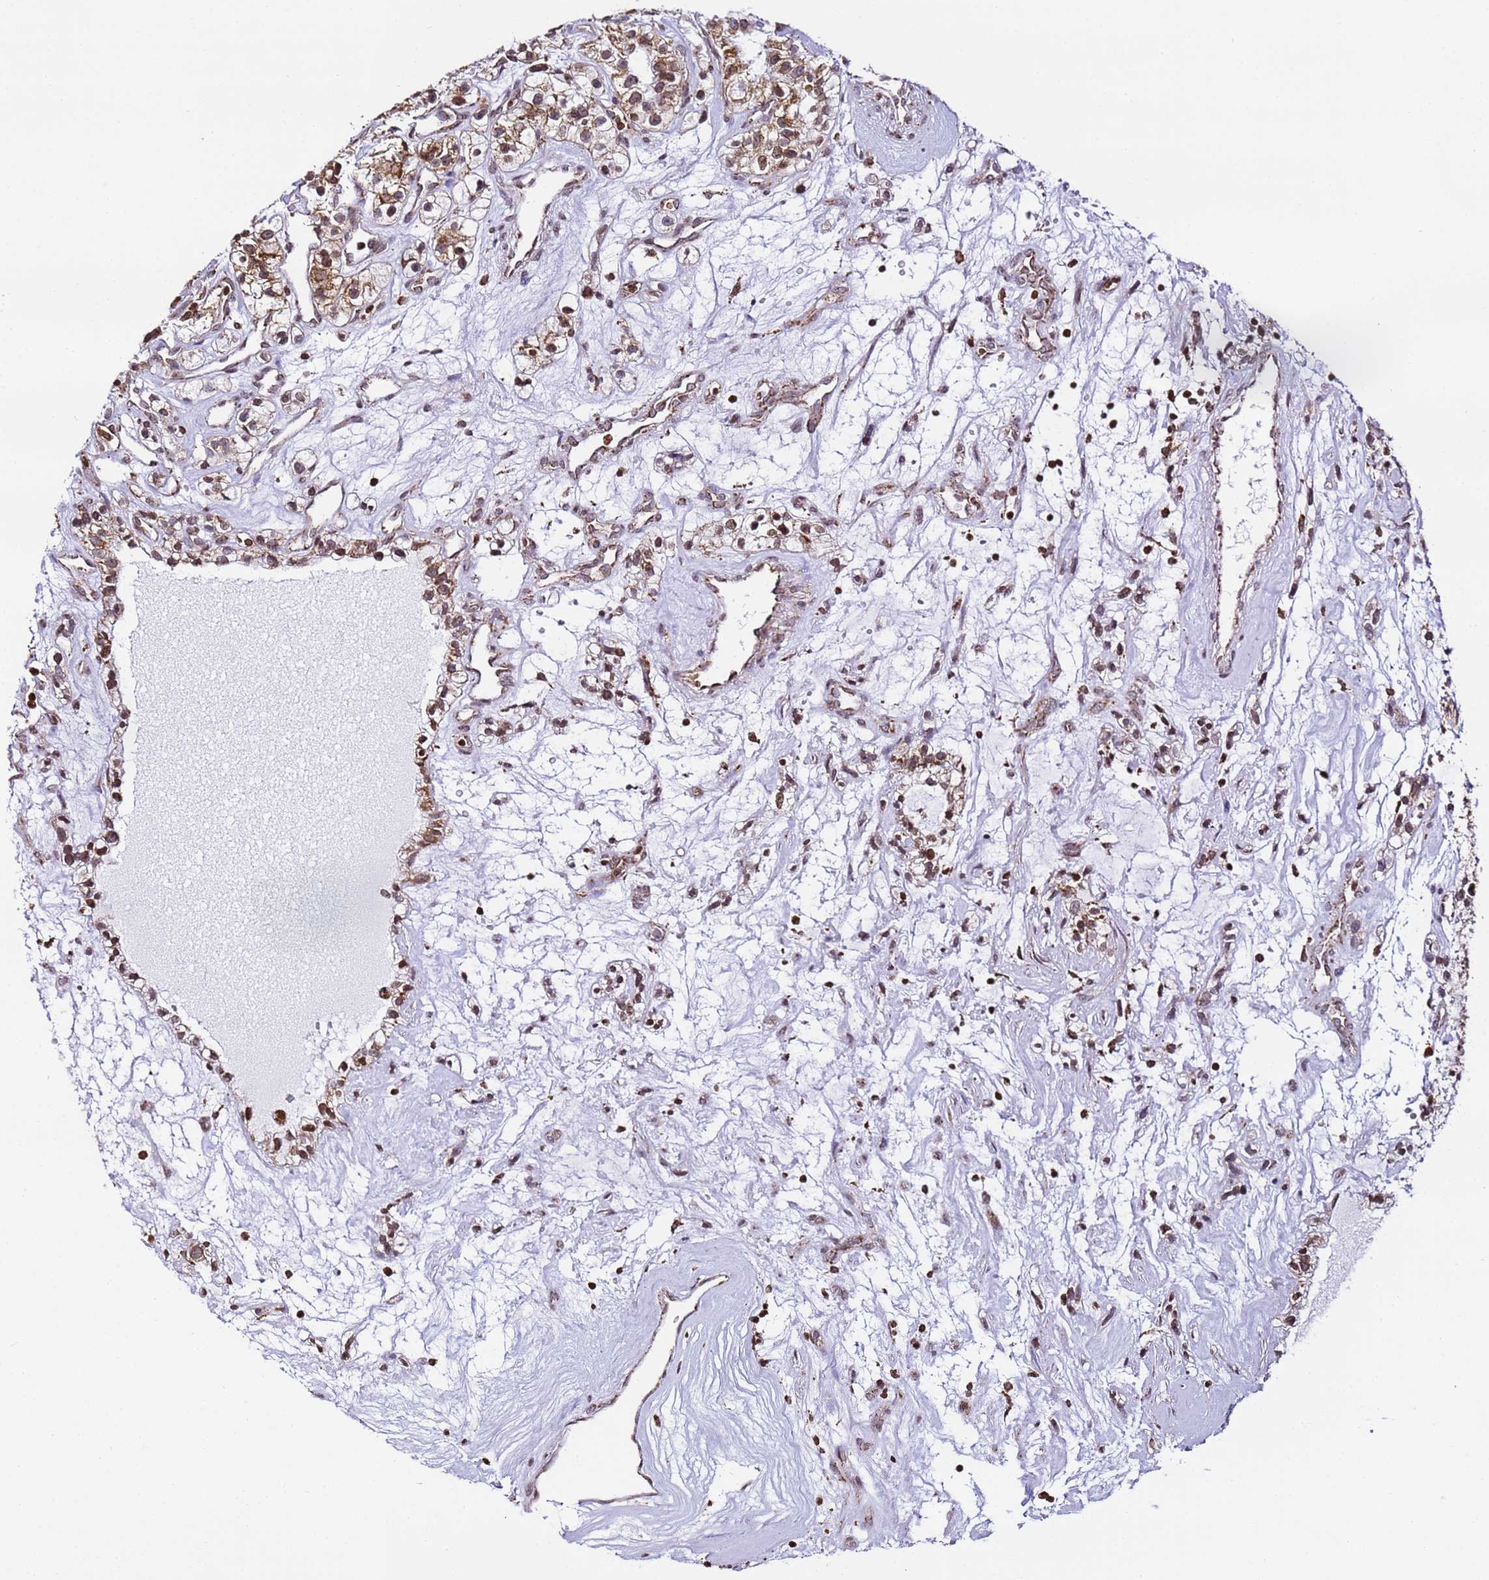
{"staining": {"intensity": "moderate", "quantity": ">75%", "location": "cytoplasmic/membranous,nuclear"}, "tissue": "renal cancer", "cell_type": "Tumor cells", "image_type": "cancer", "snomed": [{"axis": "morphology", "description": "Adenocarcinoma, NOS"}, {"axis": "topography", "description": "Kidney"}], "caption": "Brown immunohistochemical staining in human renal cancer (adenocarcinoma) exhibits moderate cytoplasmic/membranous and nuclear expression in approximately >75% of tumor cells.", "gene": "HSPE1", "patient": {"sex": "female", "age": 57}}